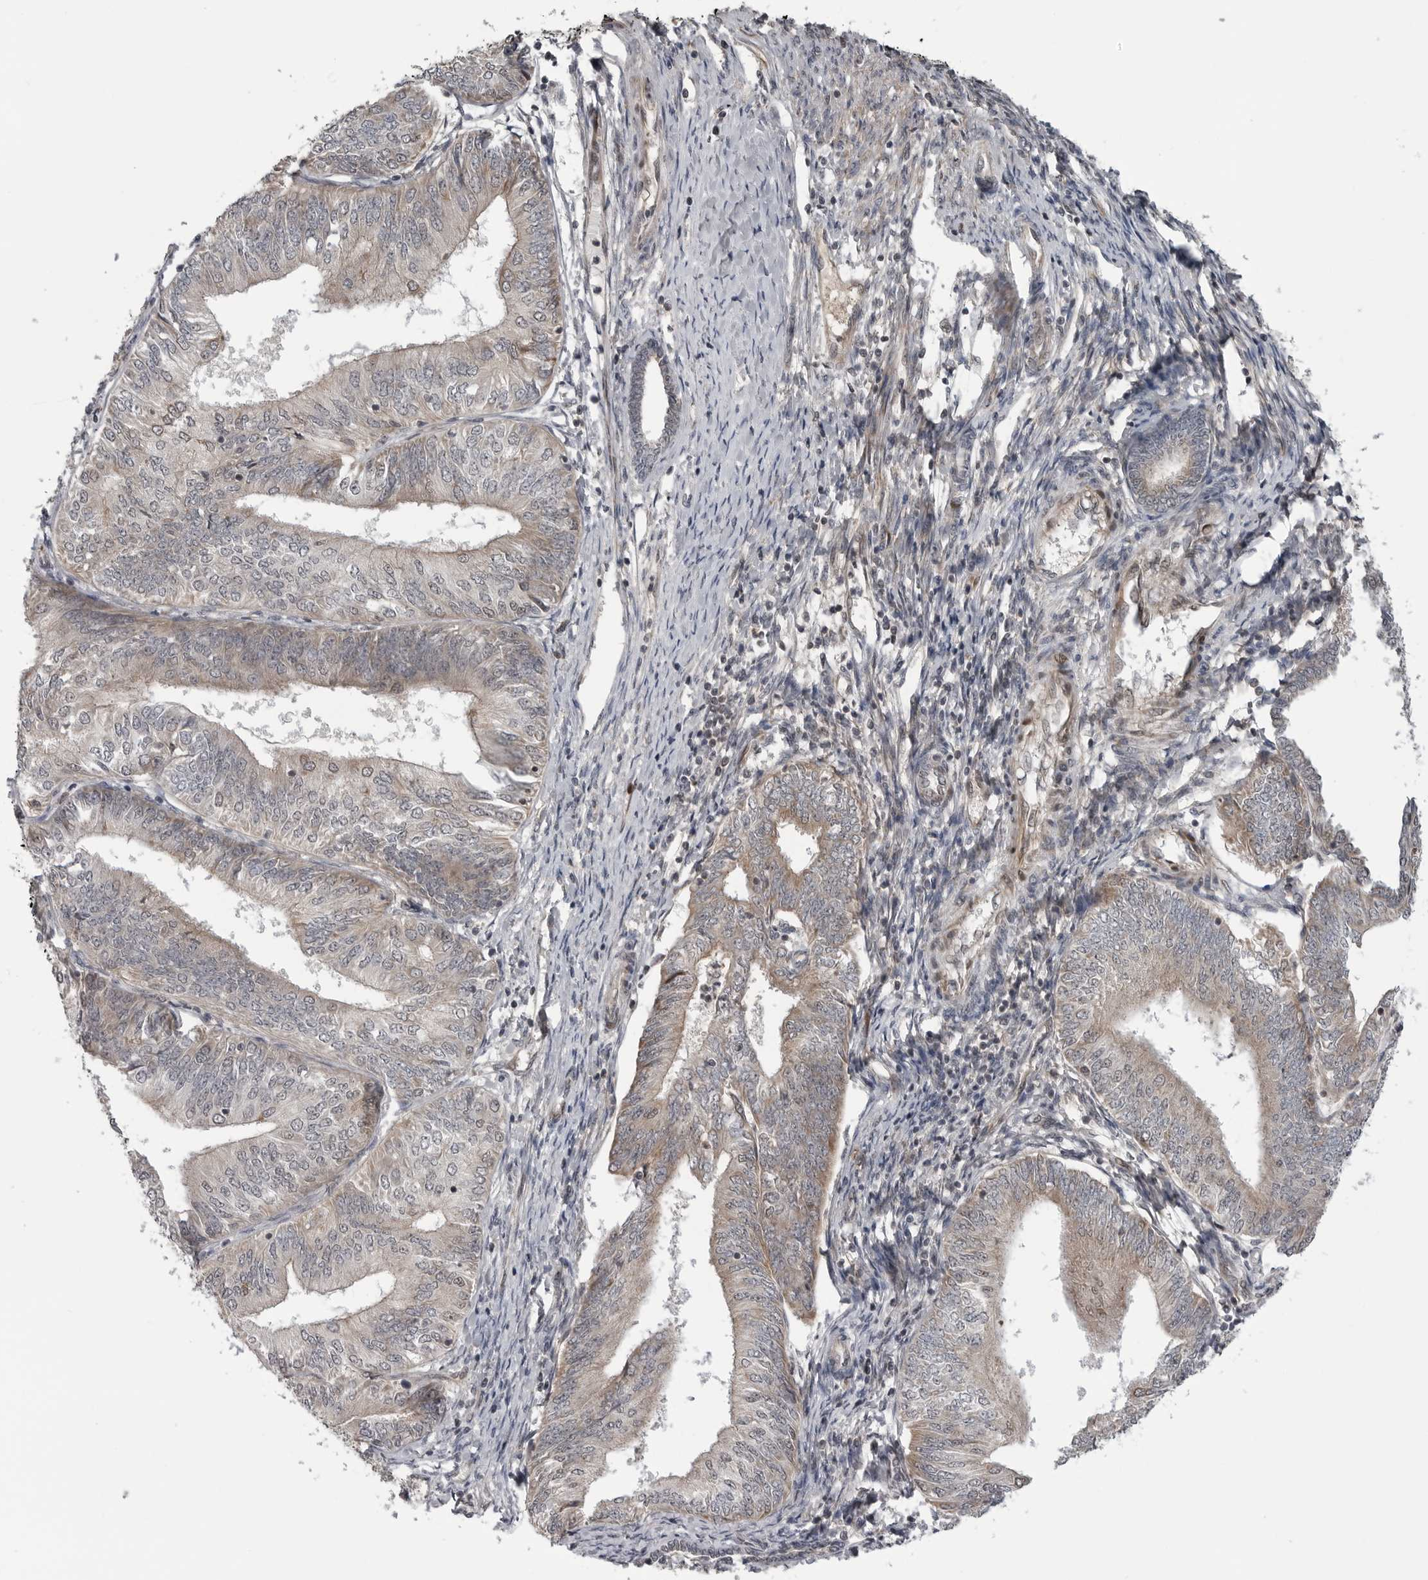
{"staining": {"intensity": "strong", "quantity": "<25%", "location": "cytoplasmic/membranous"}, "tissue": "endometrial cancer", "cell_type": "Tumor cells", "image_type": "cancer", "snomed": [{"axis": "morphology", "description": "Adenocarcinoma, NOS"}, {"axis": "topography", "description": "Endometrium"}], "caption": "Protein staining of endometrial adenocarcinoma tissue displays strong cytoplasmic/membranous staining in approximately <25% of tumor cells. (DAB (3,3'-diaminobenzidine) IHC, brown staining for protein, blue staining for nuclei).", "gene": "FAAP100", "patient": {"sex": "female", "age": 58}}